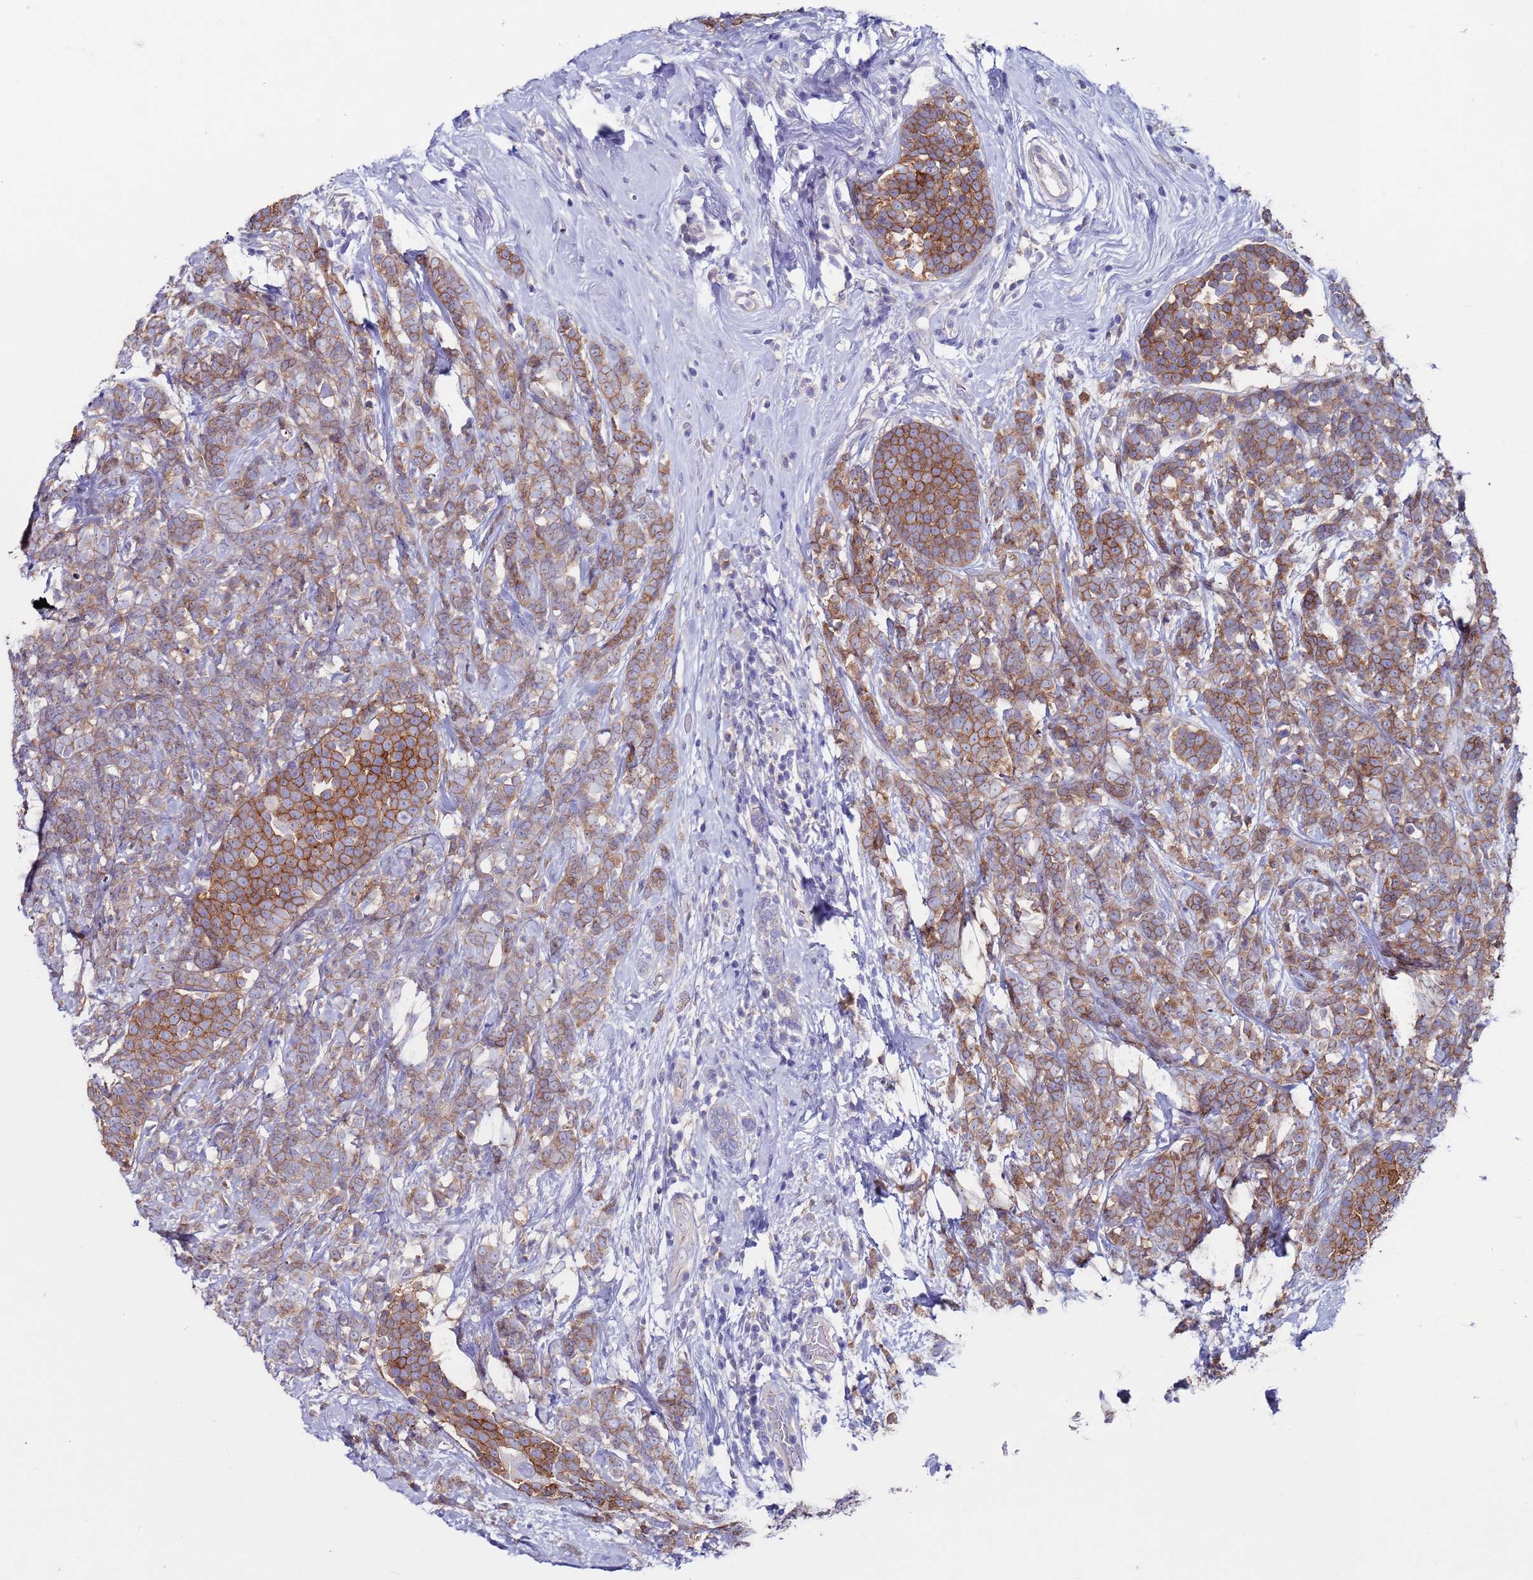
{"staining": {"intensity": "moderate", "quantity": ">75%", "location": "cytoplasmic/membranous"}, "tissue": "breast cancer", "cell_type": "Tumor cells", "image_type": "cancer", "snomed": [{"axis": "morphology", "description": "Lobular carcinoma"}, {"axis": "topography", "description": "Breast"}], "caption": "Immunohistochemistry of breast cancer (lobular carcinoma) exhibits medium levels of moderate cytoplasmic/membranous staining in approximately >75% of tumor cells. Ihc stains the protein of interest in brown and the nuclei are stained blue.", "gene": "KRTCAP3", "patient": {"sex": "female", "age": 58}}